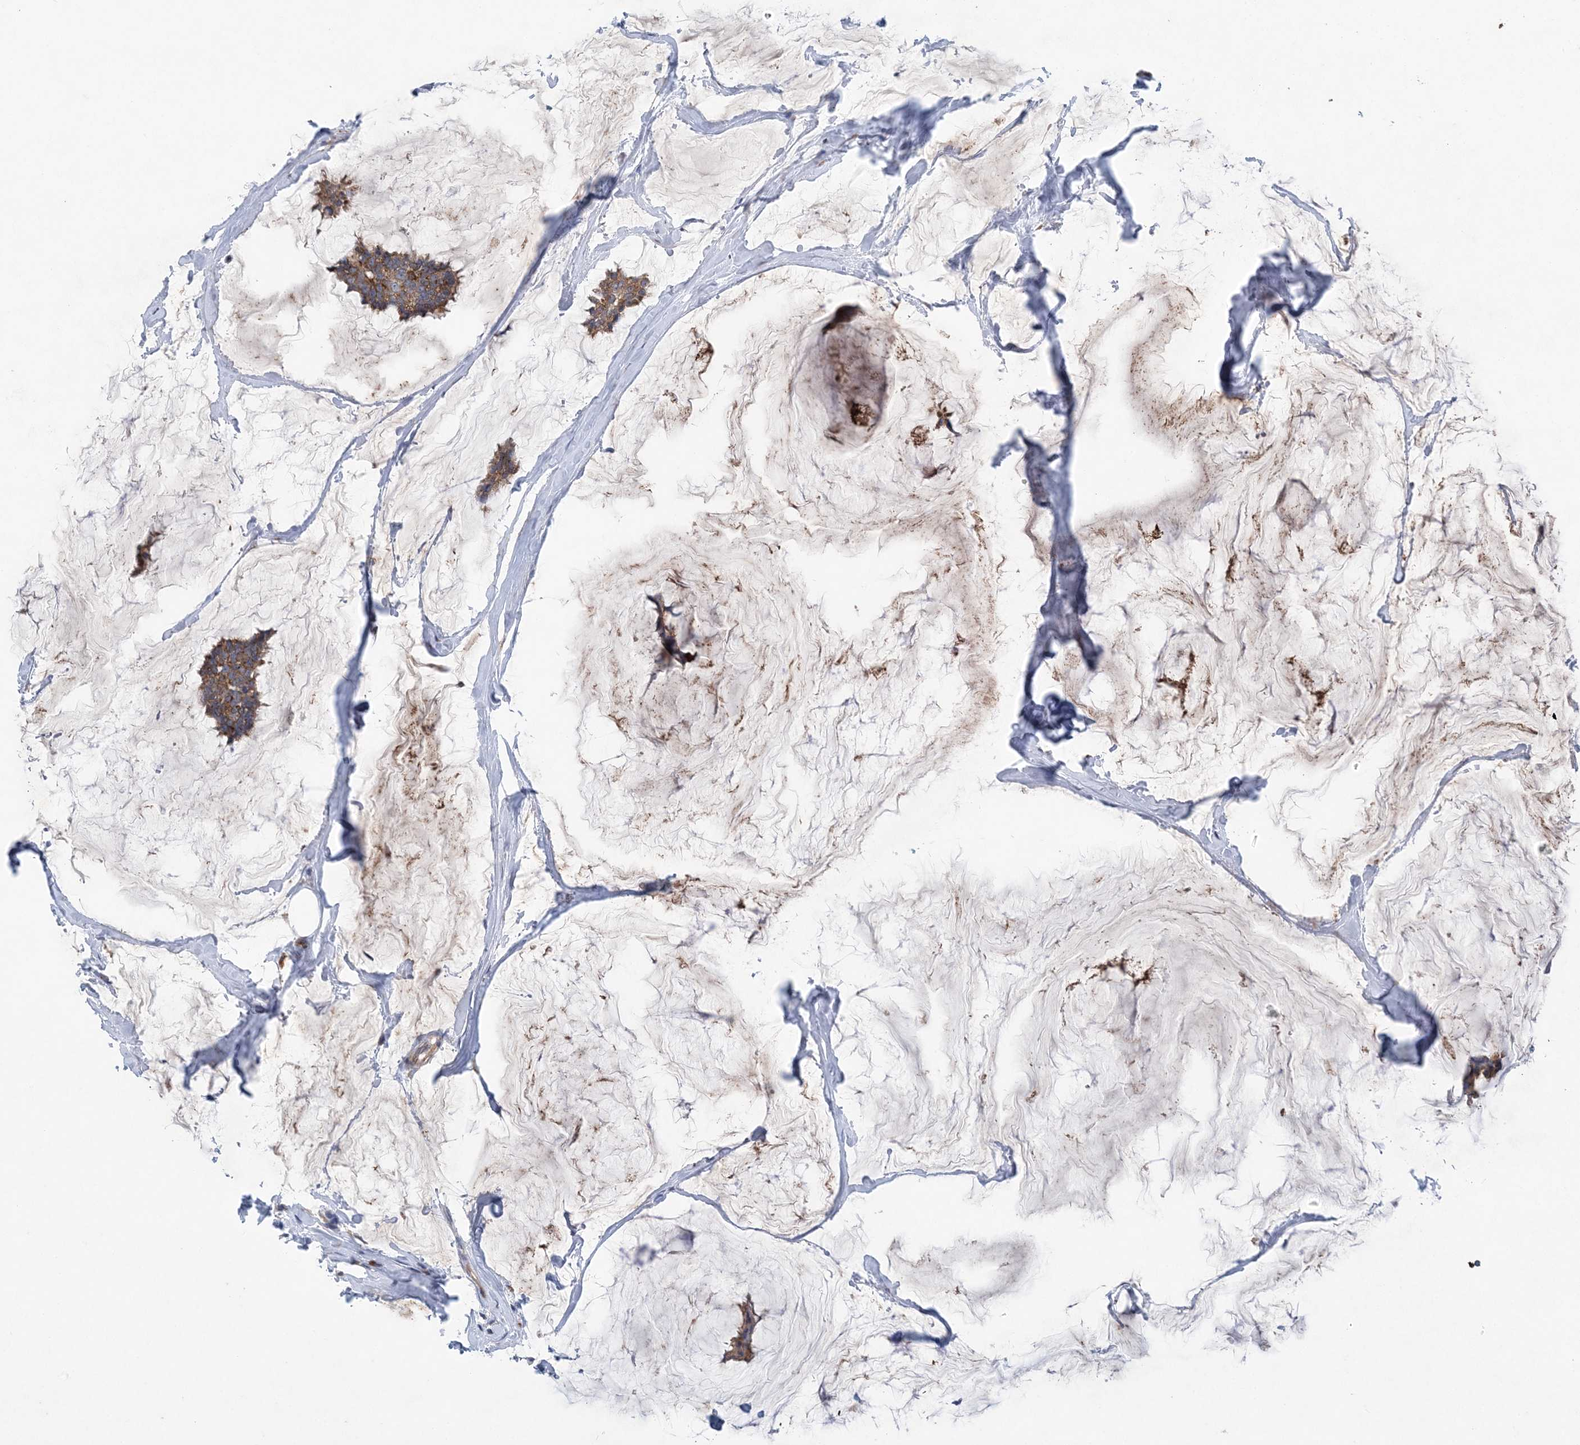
{"staining": {"intensity": "moderate", "quantity": ">75%", "location": "cytoplasmic/membranous"}, "tissue": "breast cancer", "cell_type": "Tumor cells", "image_type": "cancer", "snomed": [{"axis": "morphology", "description": "Duct carcinoma"}, {"axis": "topography", "description": "Breast"}], "caption": "Immunohistochemistry (IHC) (DAB (3,3'-diaminobenzidine)) staining of breast cancer demonstrates moderate cytoplasmic/membranous protein expression in approximately >75% of tumor cells.", "gene": "PTTG1IP", "patient": {"sex": "female", "age": 93}}